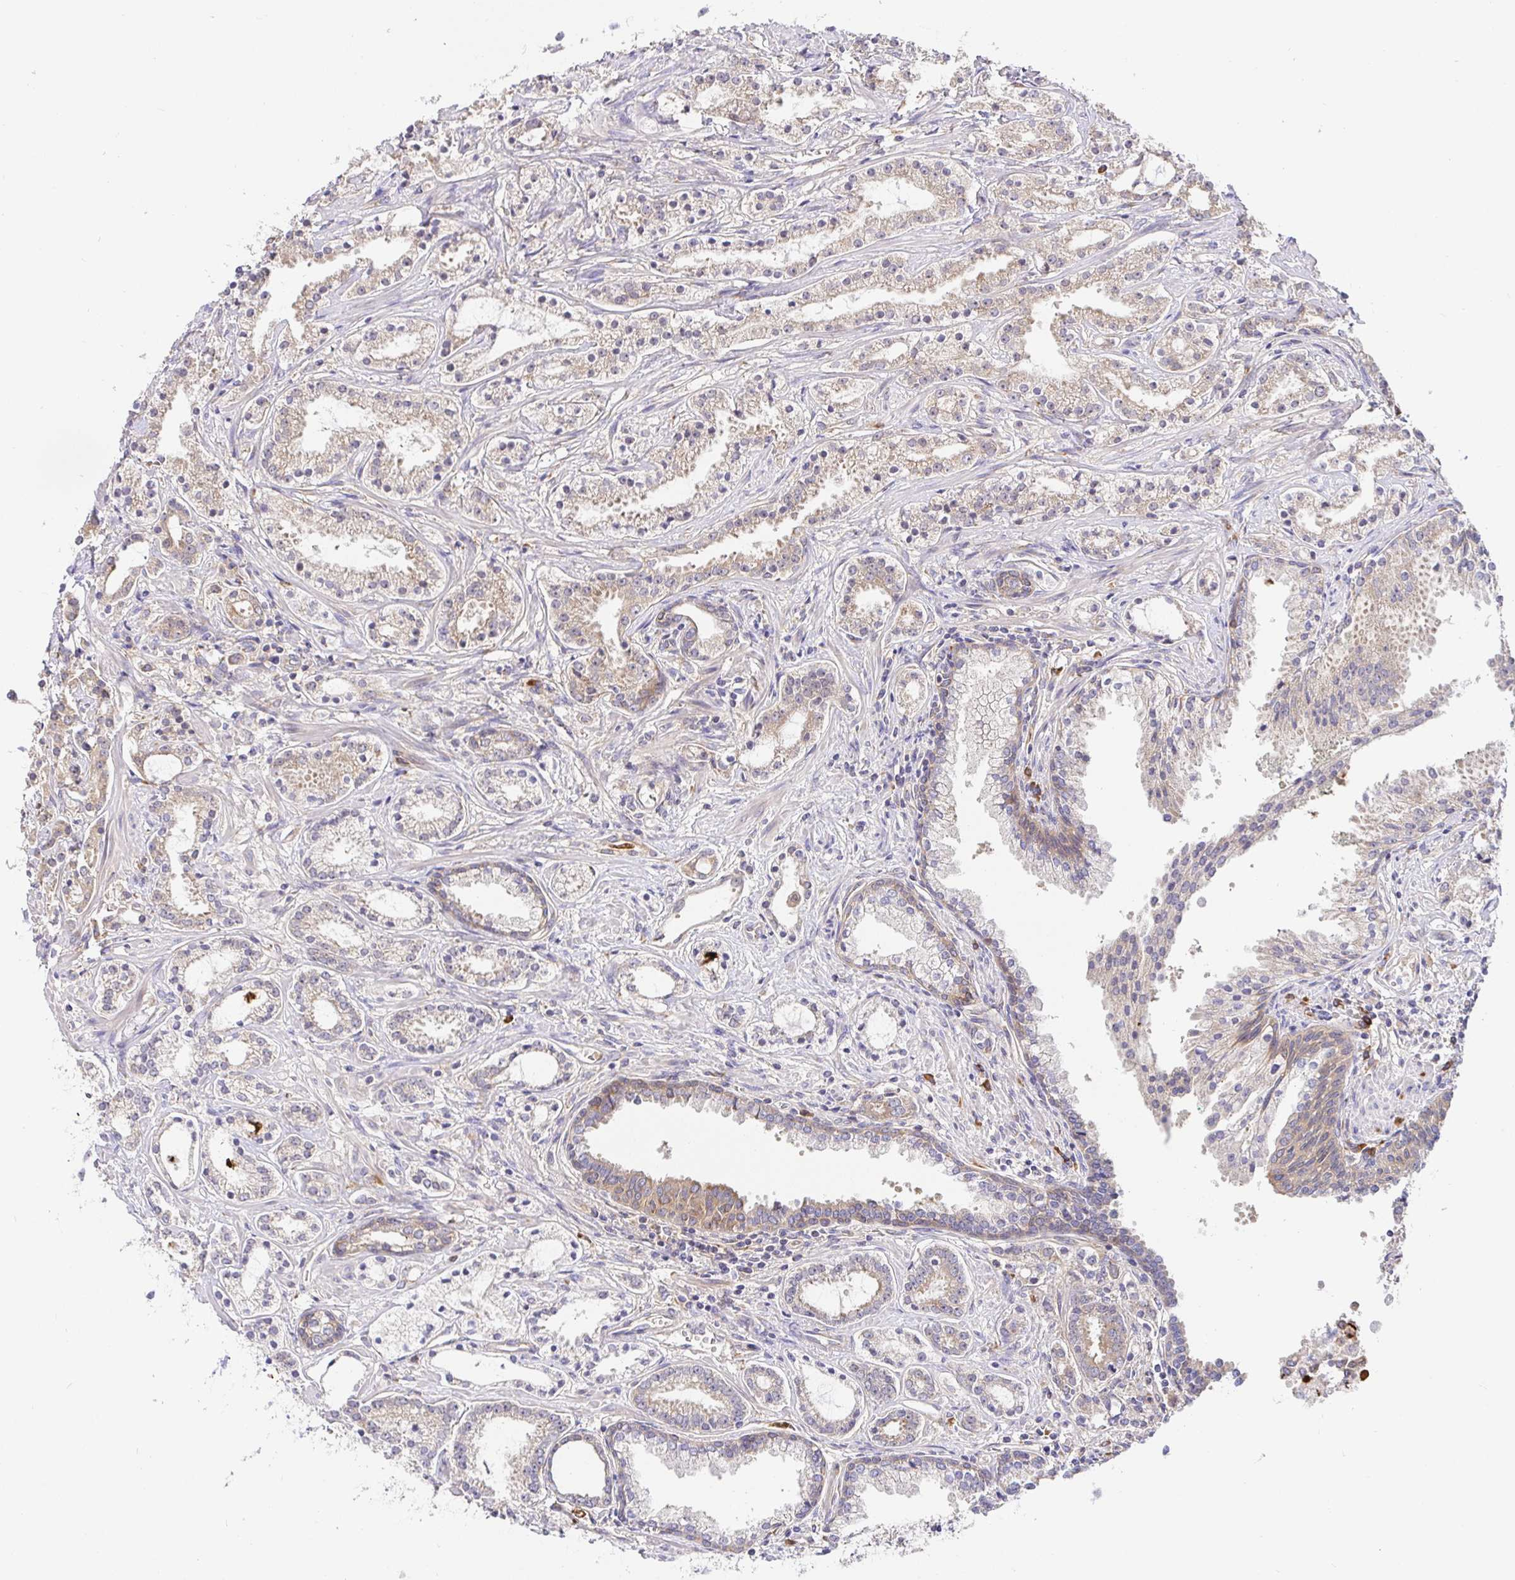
{"staining": {"intensity": "weak", "quantity": "25%-75%", "location": "cytoplasmic/membranous"}, "tissue": "prostate cancer", "cell_type": "Tumor cells", "image_type": "cancer", "snomed": [{"axis": "morphology", "description": "Adenocarcinoma, Medium grade"}, {"axis": "topography", "description": "Prostate"}], "caption": "A high-resolution image shows immunohistochemistry staining of prostate cancer (medium-grade adenocarcinoma), which shows weak cytoplasmic/membranous staining in approximately 25%-75% of tumor cells.", "gene": "PDPK1", "patient": {"sex": "male", "age": 57}}